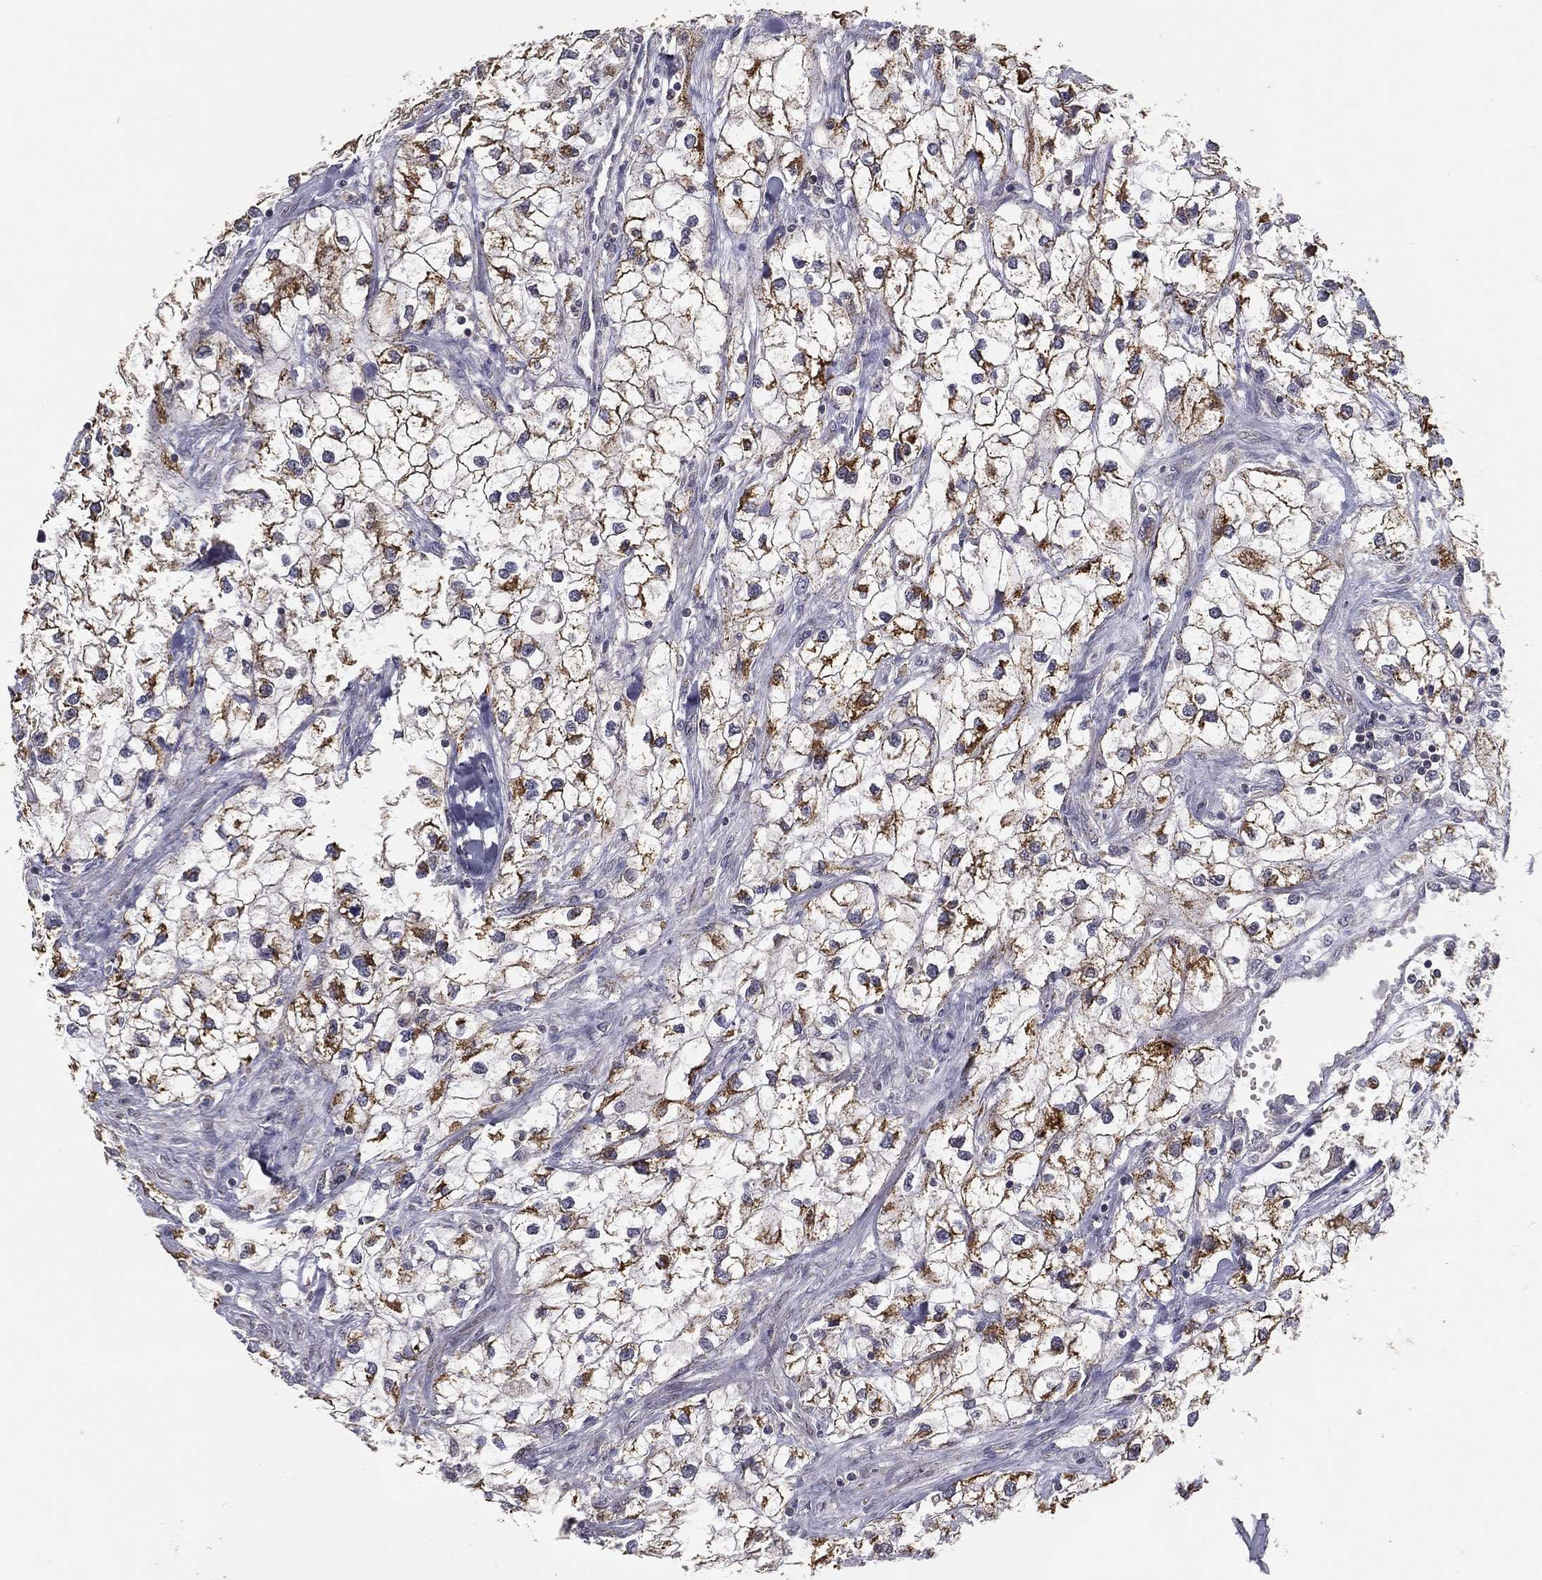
{"staining": {"intensity": "strong", "quantity": "<25%", "location": "cytoplasmic/membranous"}, "tissue": "renal cancer", "cell_type": "Tumor cells", "image_type": "cancer", "snomed": [{"axis": "morphology", "description": "Adenocarcinoma, NOS"}, {"axis": "topography", "description": "Kidney"}], "caption": "Protein expression analysis of human renal cancer reveals strong cytoplasmic/membranous staining in approximately <25% of tumor cells.", "gene": "MRPL46", "patient": {"sex": "male", "age": 59}}